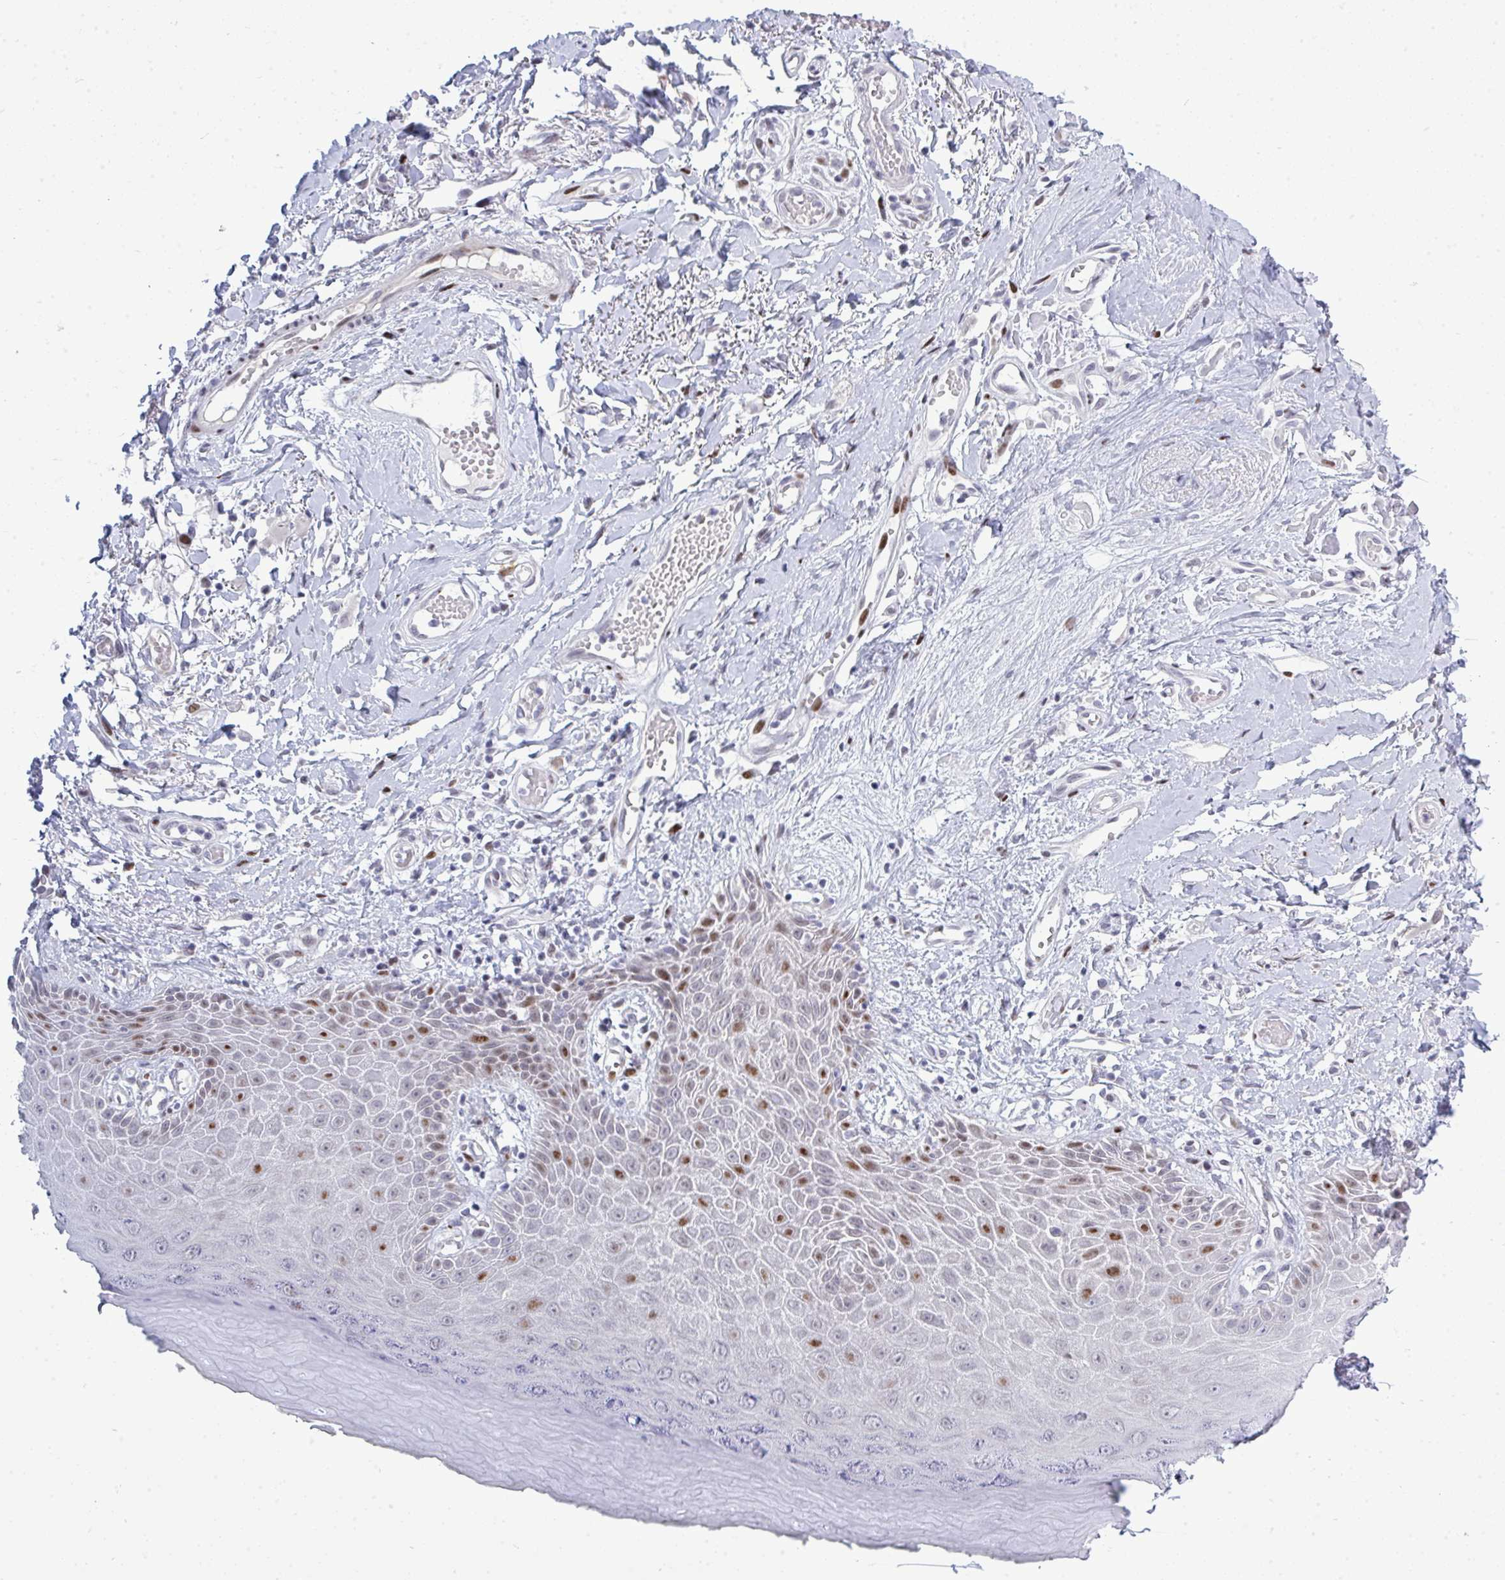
{"staining": {"intensity": "moderate", "quantity": "25%-75%", "location": "nuclear"}, "tissue": "skin", "cell_type": "Epidermal cells", "image_type": "normal", "snomed": [{"axis": "morphology", "description": "Normal tissue, NOS"}, {"axis": "topography", "description": "Anal"}, {"axis": "topography", "description": "Peripheral nerve tissue"}], "caption": "This micrograph exhibits immunohistochemistry (IHC) staining of benign human skin, with medium moderate nuclear staining in about 25%-75% of epidermal cells.", "gene": "TAB1", "patient": {"sex": "male", "age": 78}}